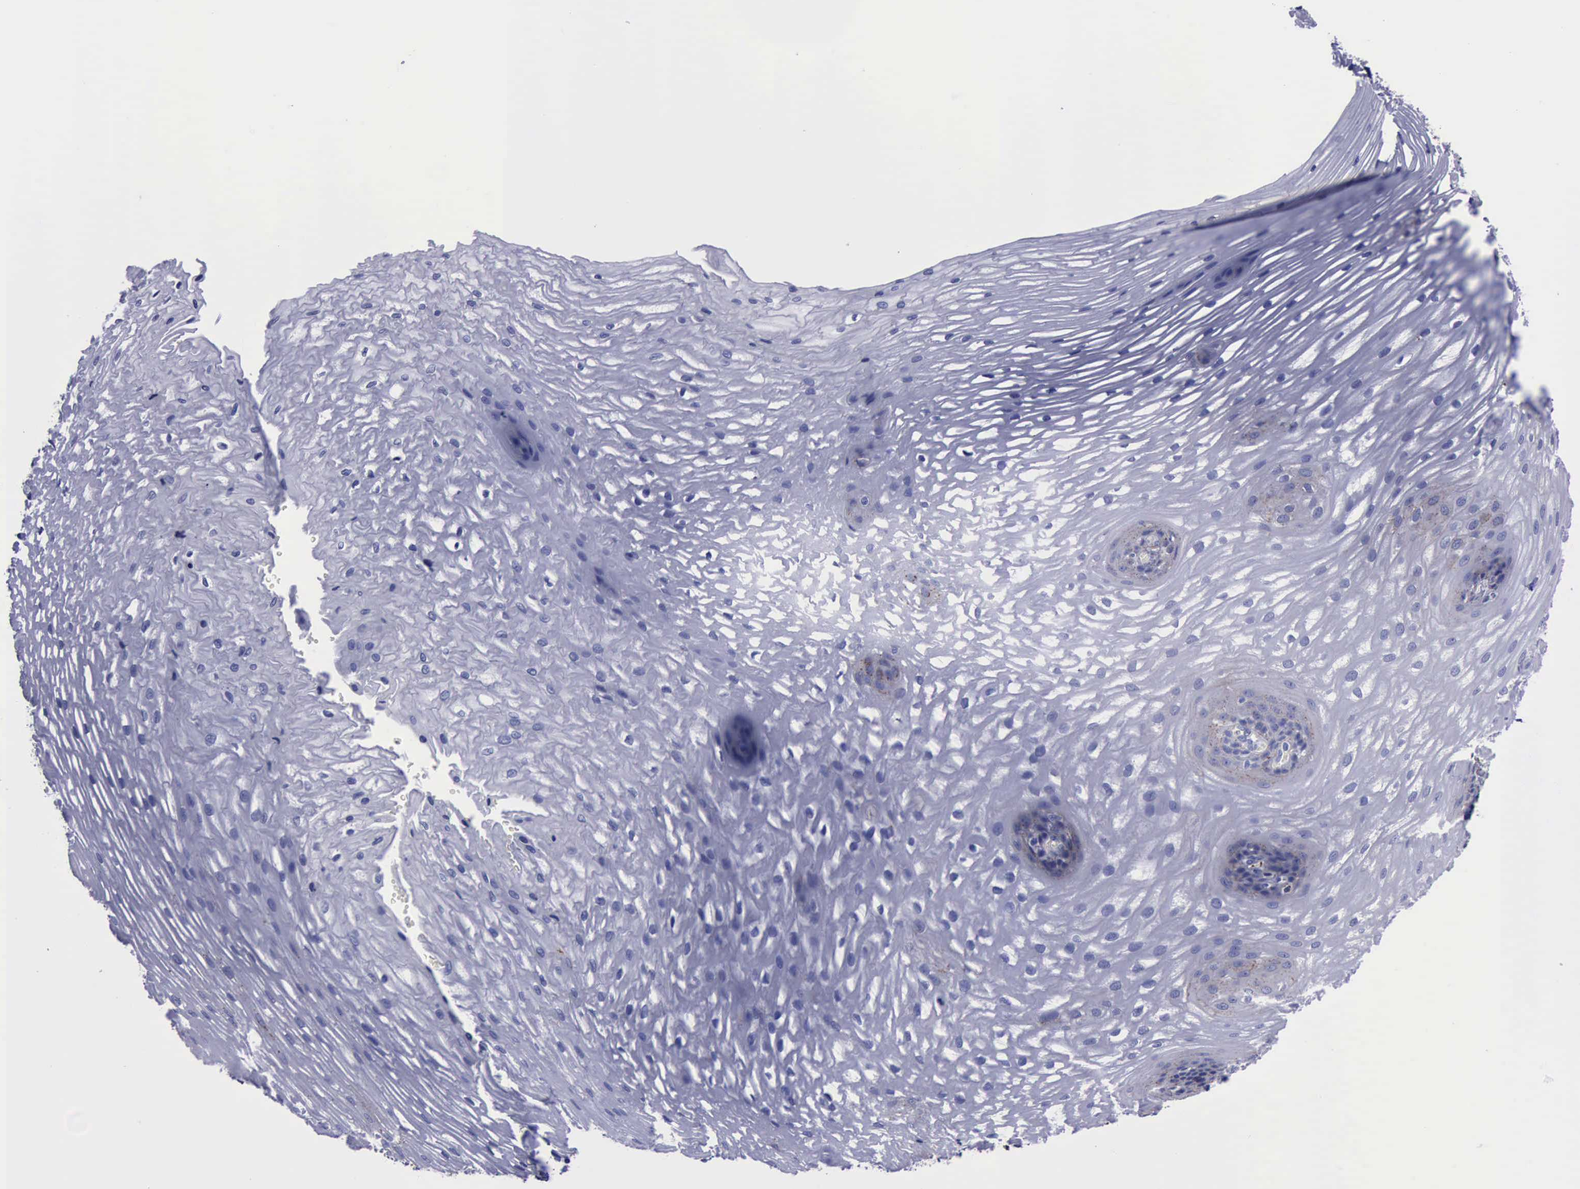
{"staining": {"intensity": "weak", "quantity": "<25%", "location": "cytoplasmic/membranous"}, "tissue": "esophagus", "cell_type": "Squamous epithelial cells", "image_type": "normal", "snomed": [{"axis": "morphology", "description": "Normal tissue, NOS"}, {"axis": "morphology", "description": "Adenocarcinoma, NOS"}, {"axis": "topography", "description": "Esophagus"}, {"axis": "topography", "description": "Stomach"}], "caption": "DAB immunohistochemical staining of benign human esophagus shows no significant staining in squamous epithelial cells. (Immunohistochemistry (ihc), brightfield microscopy, high magnification).", "gene": "CTSD", "patient": {"sex": "male", "age": 62}}